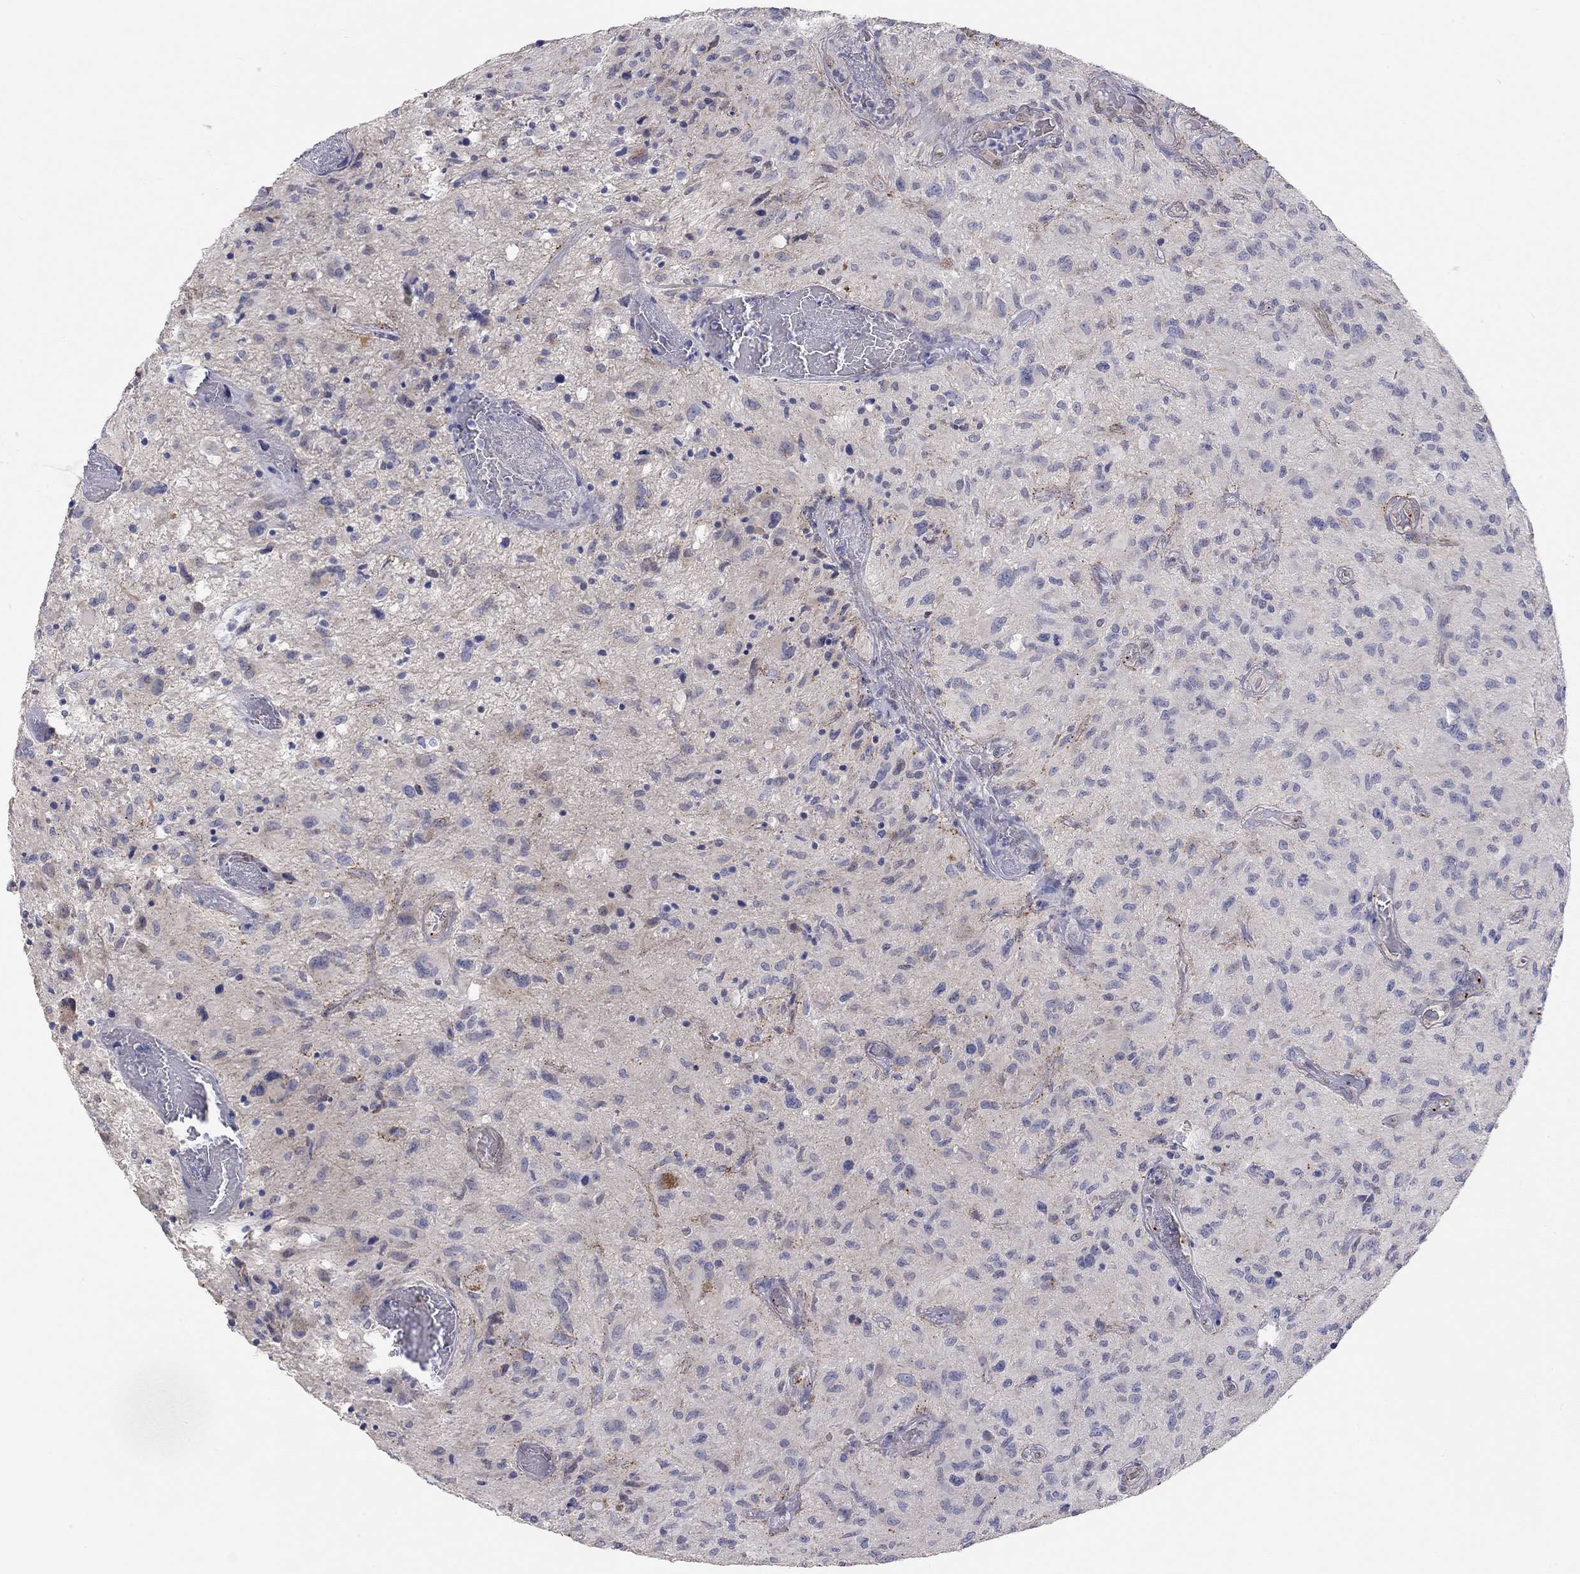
{"staining": {"intensity": "negative", "quantity": "none", "location": "none"}, "tissue": "glioma", "cell_type": "Tumor cells", "image_type": "cancer", "snomed": [{"axis": "morphology", "description": "Glioma, malignant, NOS"}, {"axis": "morphology", "description": "Glioma, malignant, High grade"}, {"axis": "topography", "description": "Brain"}], "caption": "Malignant glioma (high-grade) was stained to show a protein in brown. There is no significant expression in tumor cells.", "gene": "PAPSS2", "patient": {"sex": "female", "age": 71}}